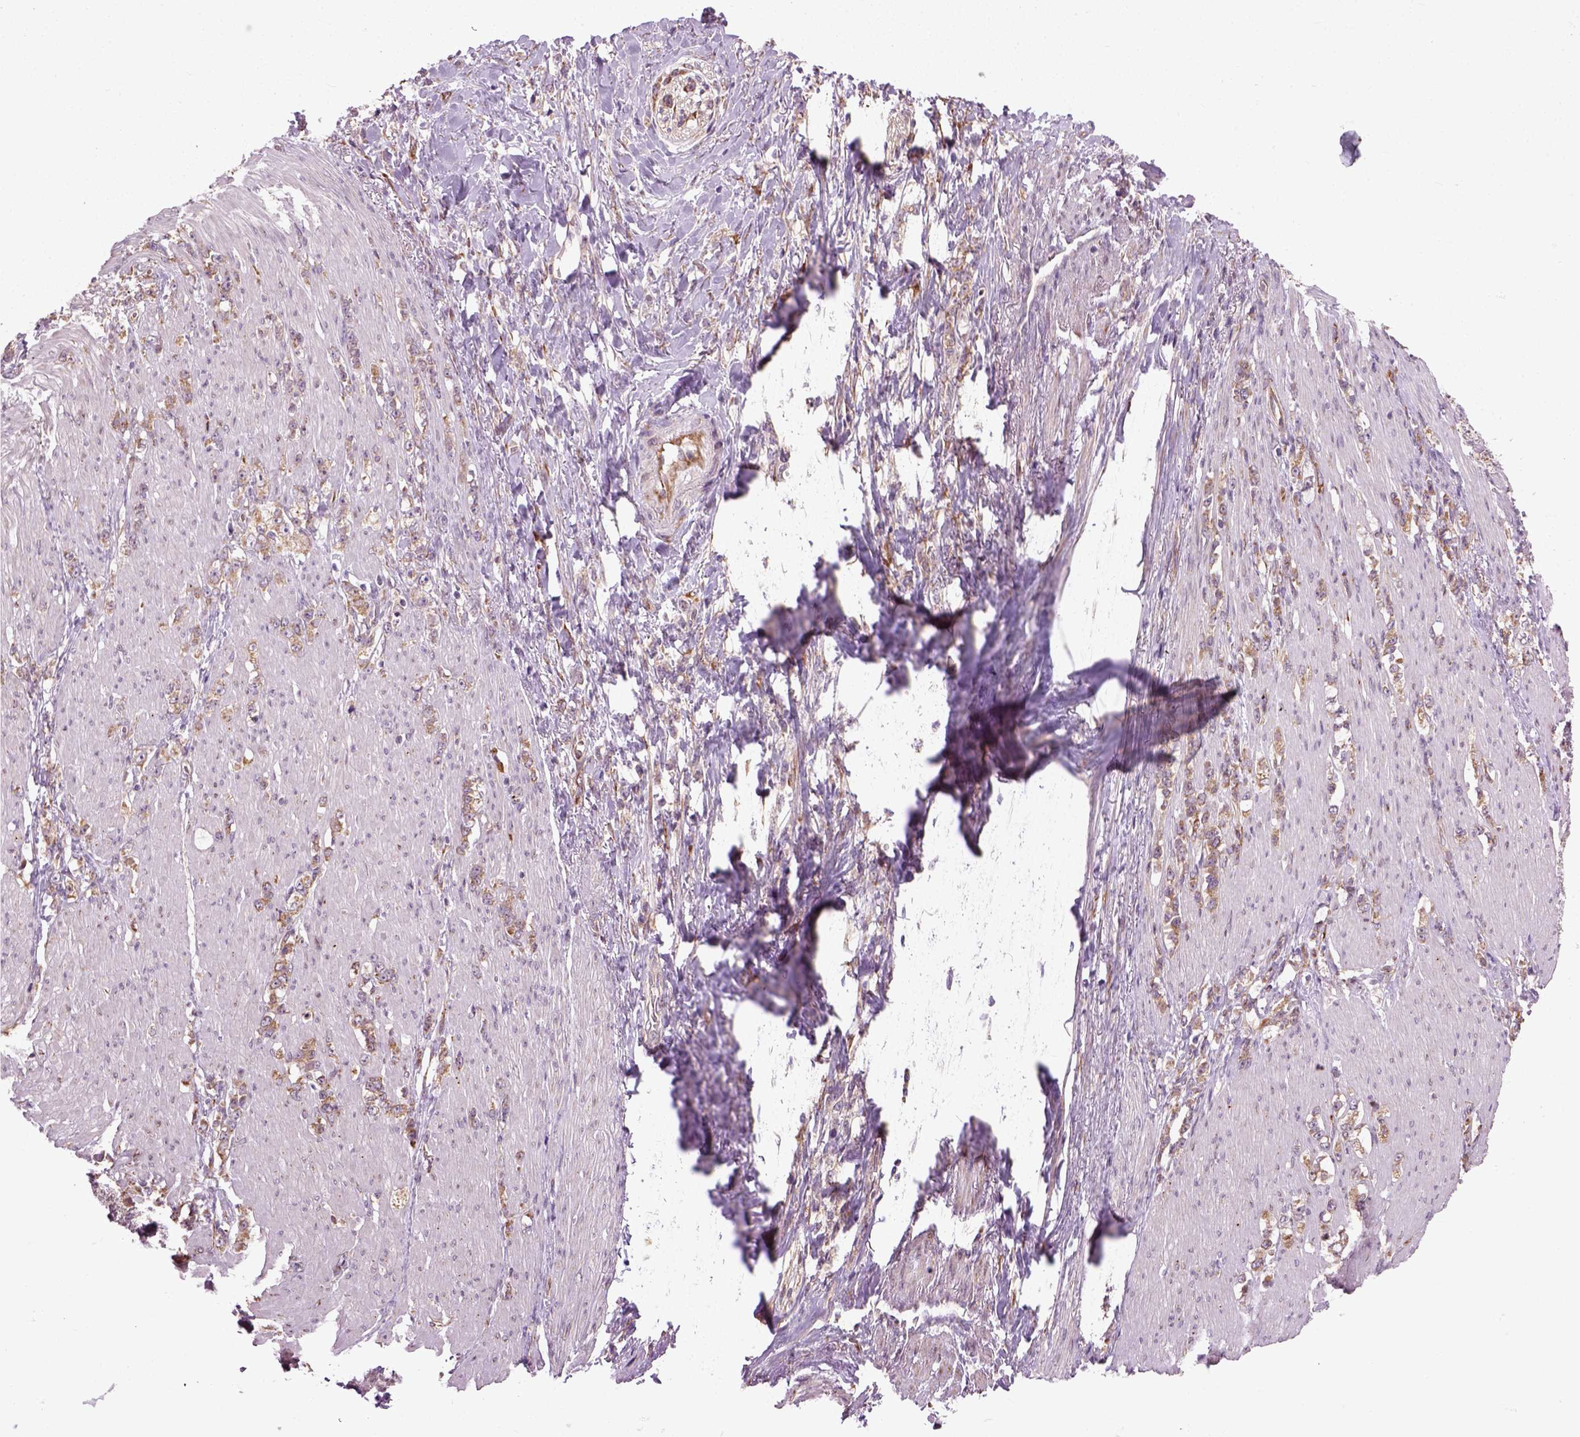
{"staining": {"intensity": "moderate", "quantity": ">75%", "location": "cytoplasmic/membranous"}, "tissue": "stomach cancer", "cell_type": "Tumor cells", "image_type": "cancer", "snomed": [{"axis": "morphology", "description": "Adenocarcinoma, NOS"}, {"axis": "topography", "description": "Stomach, lower"}], "caption": "Protein staining of stomach cancer tissue exhibits moderate cytoplasmic/membranous staining in approximately >75% of tumor cells.", "gene": "XK", "patient": {"sex": "male", "age": 88}}